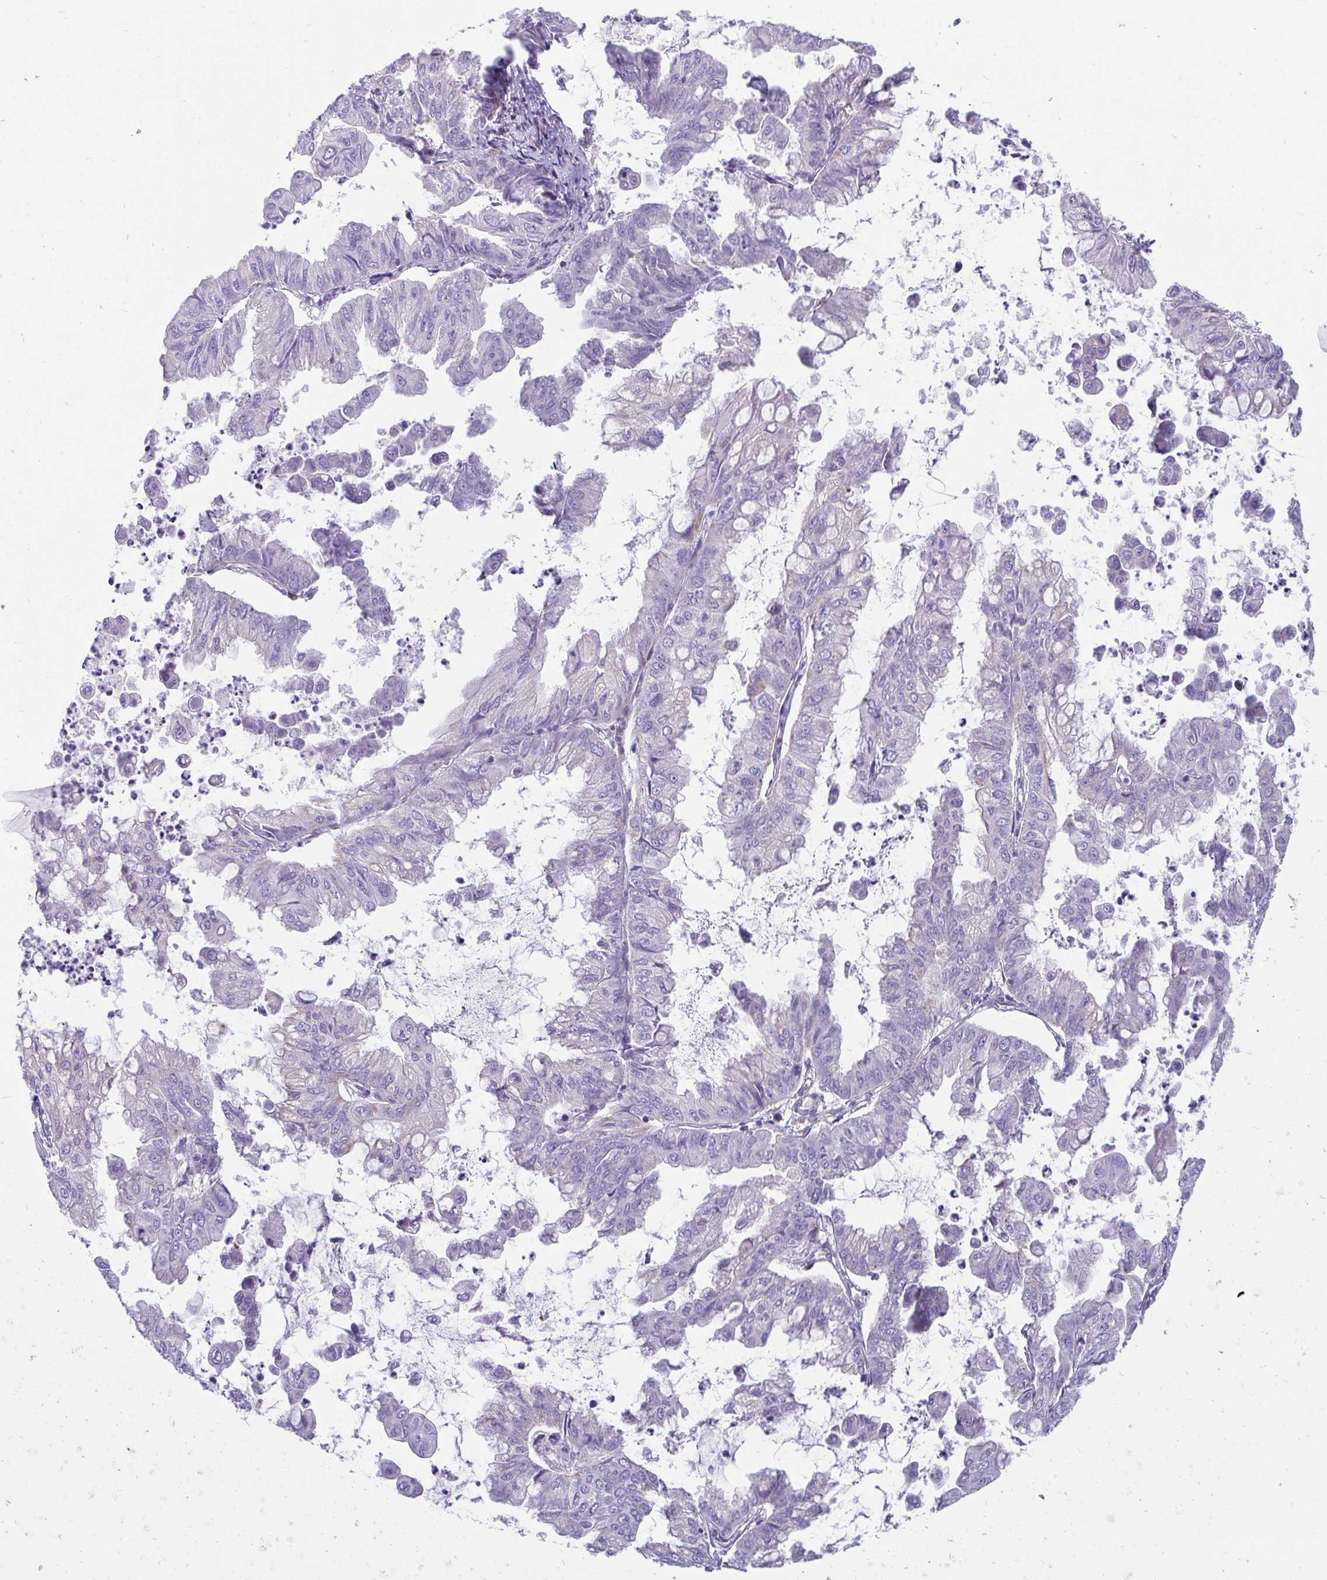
{"staining": {"intensity": "negative", "quantity": "none", "location": "none"}, "tissue": "stomach cancer", "cell_type": "Tumor cells", "image_type": "cancer", "snomed": [{"axis": "morphology", "description": "Adenocarcinoma, NOS"}, {"axis": "topography", "description": "Stomach, upper"}], "caption": "An image of stomach adenocarcinoma stained for a protein displays no brown staining in tumor cells. Nuclei are stained in blue.", "gene": "OR13A1", "patient": {"sex": "male", "age": 80}}